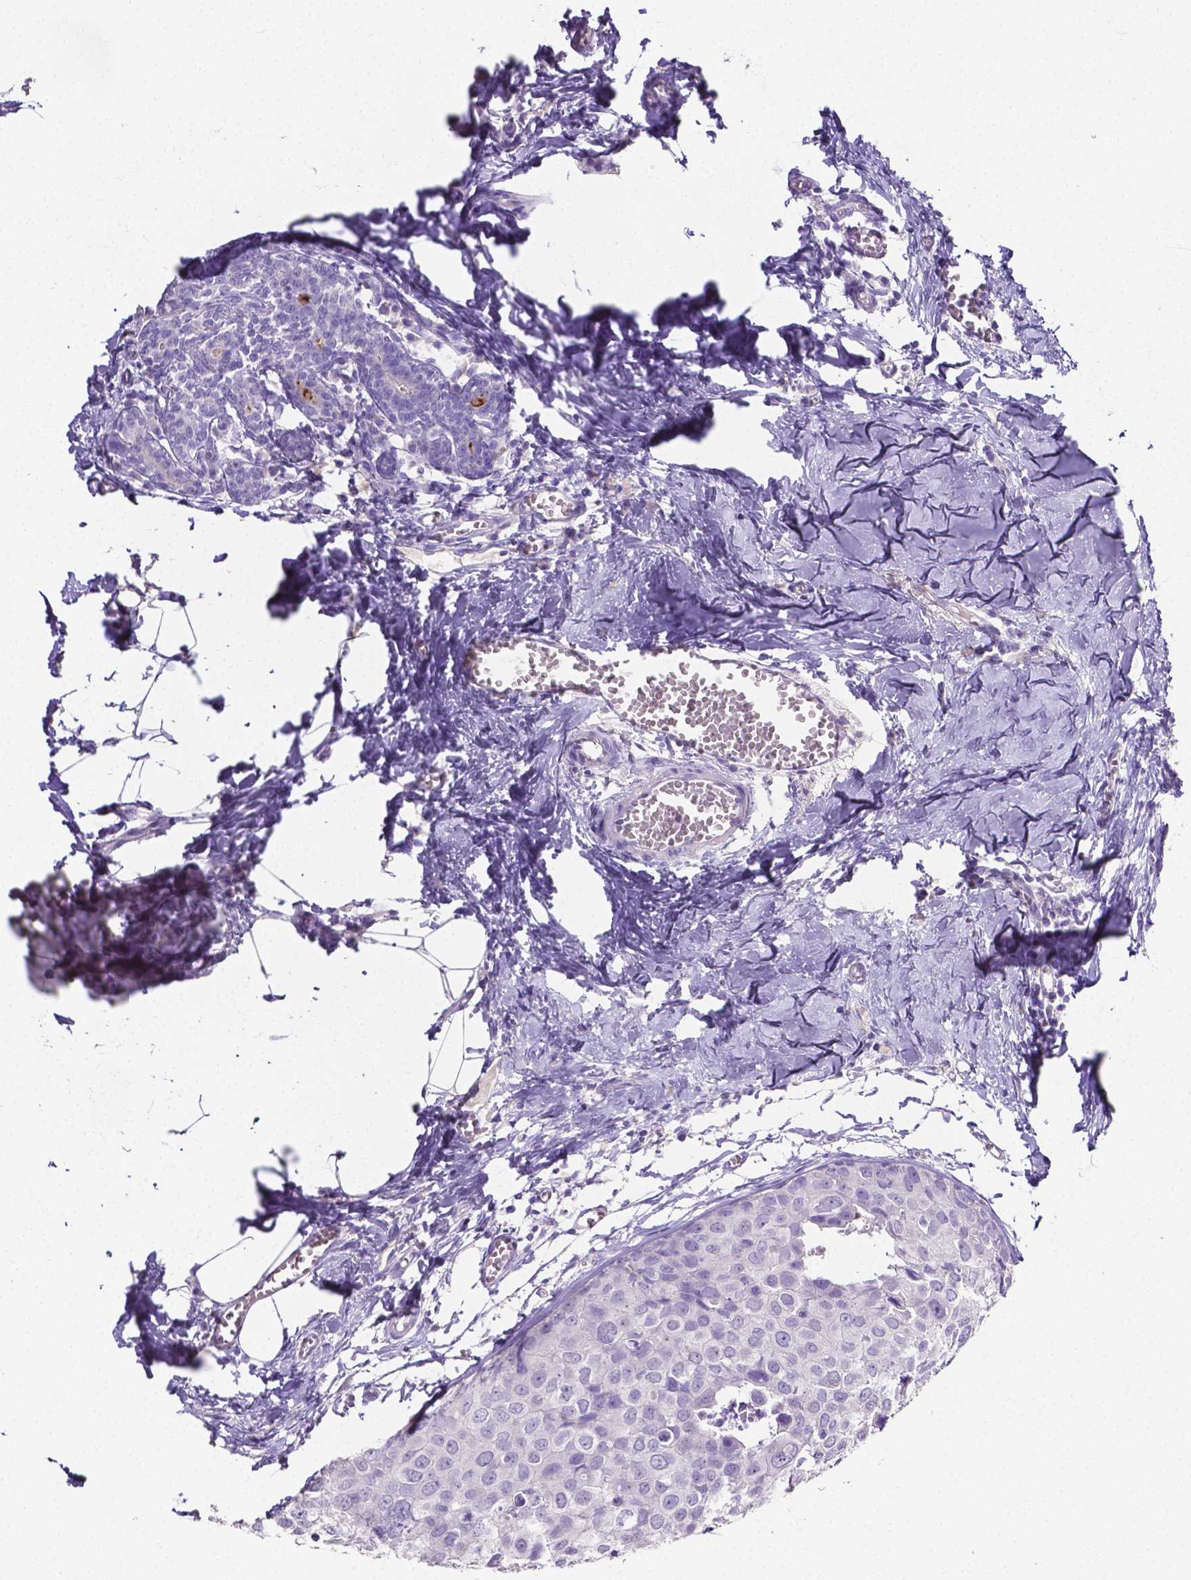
{"staining": {"intensity": "negative", "quantity": "none", "location": "none"}, "tissue": "breast cancer", "cell_type": "Tumor cells", "image_type": "cancer", "snomed": [{"axis": "morphology", "description": "Duct carcinoma"}, {"axis": "topography", "description": "Breast"}], "caption": "Intraductal carcinoma (breast) stained for a protein using immunohistochemistry exhibits no expression tumor cells.", "gene": "SLC22A2", "patient": {"sex": "female", "age": 38}}